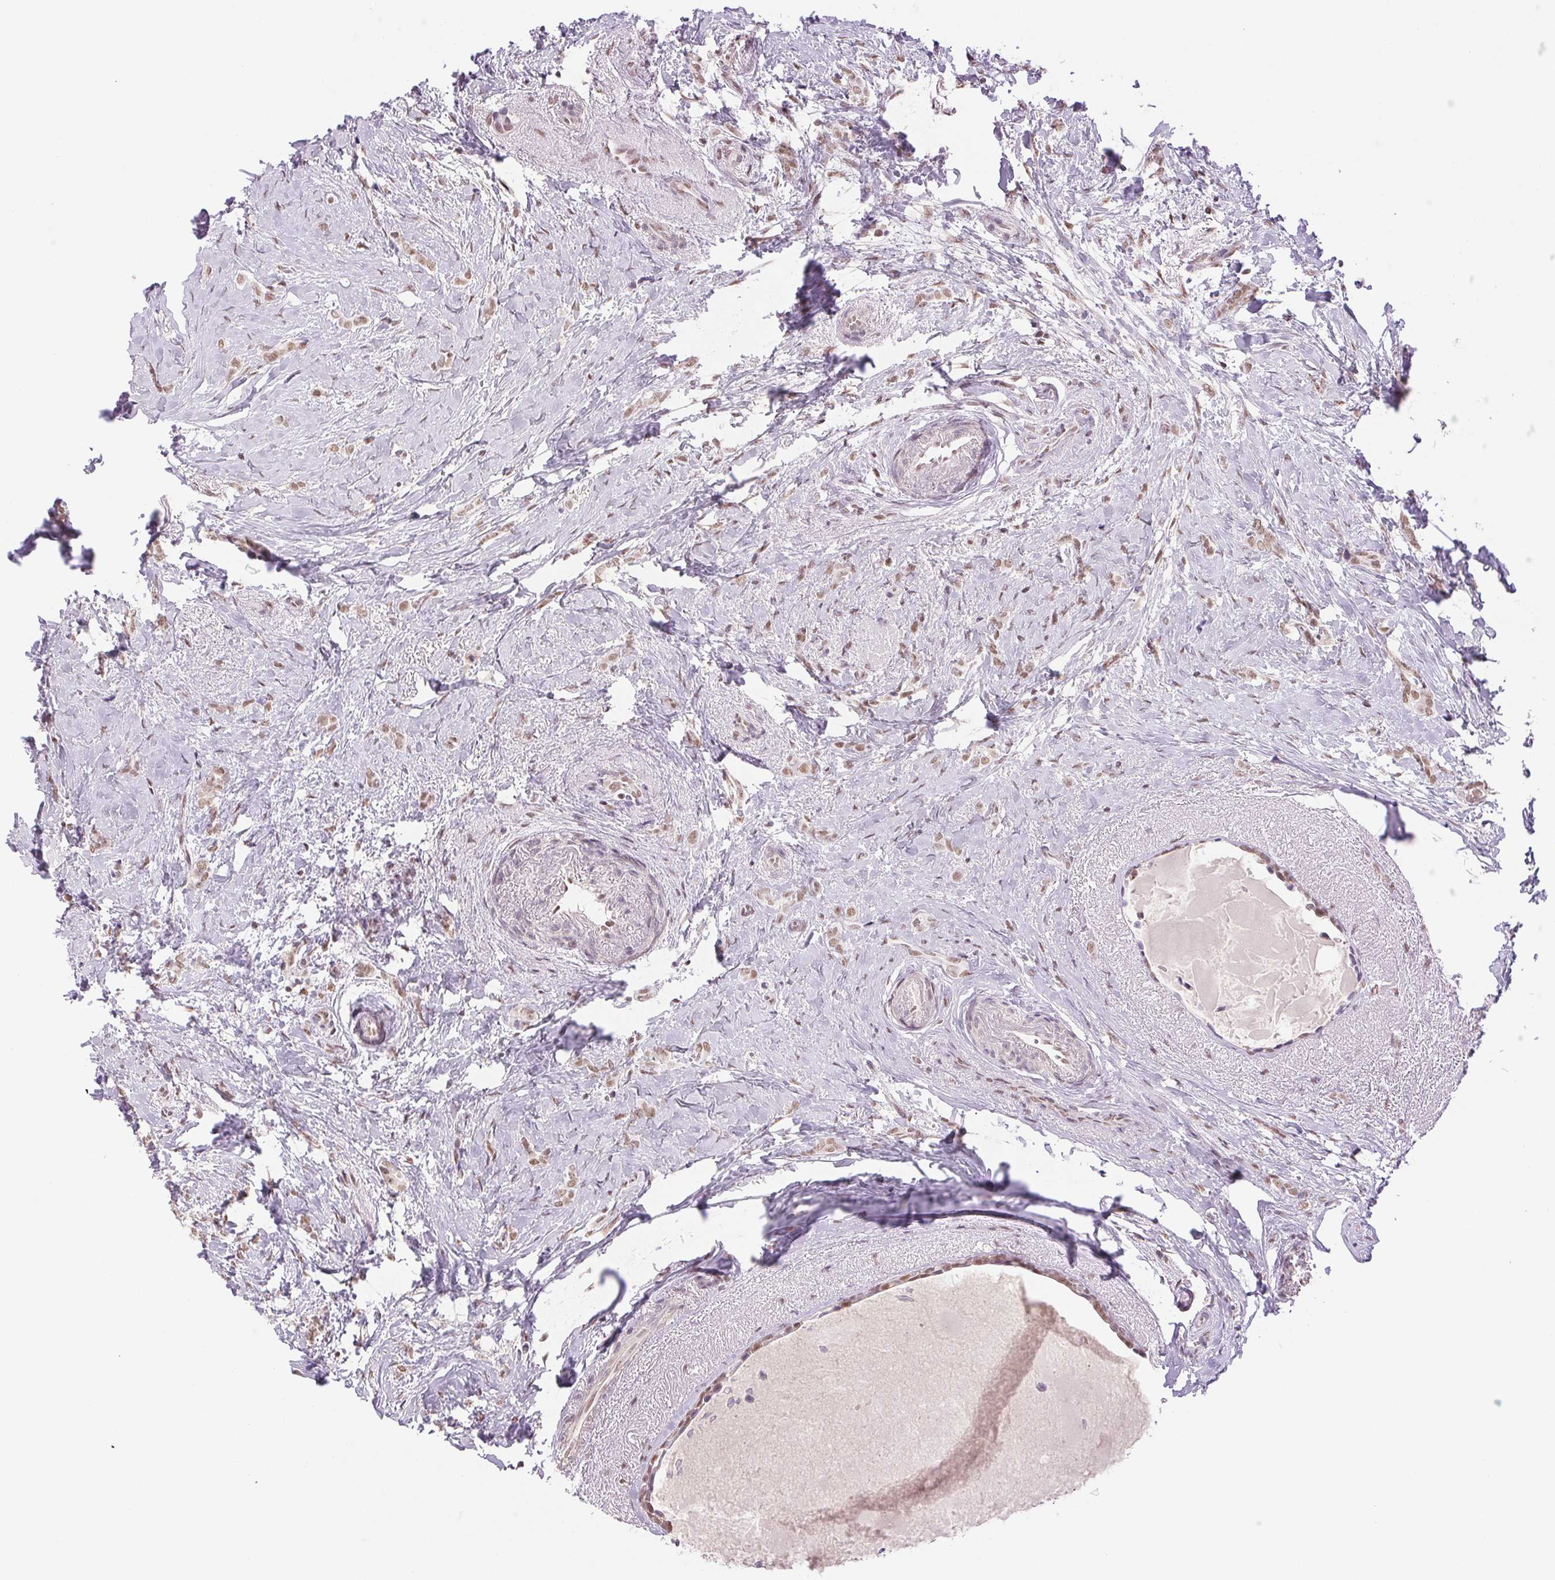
{"staining": {"intensity": "weak", "quantity": ">75%", "location": "nuclear"}, "tissue": "breast cancer", "cell_type": "Tumor cells", "image_type": "cancer", "snomed": [{"axis": "morphology", "description": "Normal tissue, NOS"}, {"axis": "morphology", "description": "Duct carcinoma"}, {"axis": "topography", "description": "Breast"}], "caption": "Immunohistochemical staining of invasive ductal carcinoma (breast) exhibits low levels of weak nuclear expression in approximately >75% of tumor cells.", "gene": "RPRD1B", "patient": {"sex": "female", "age": 77}}